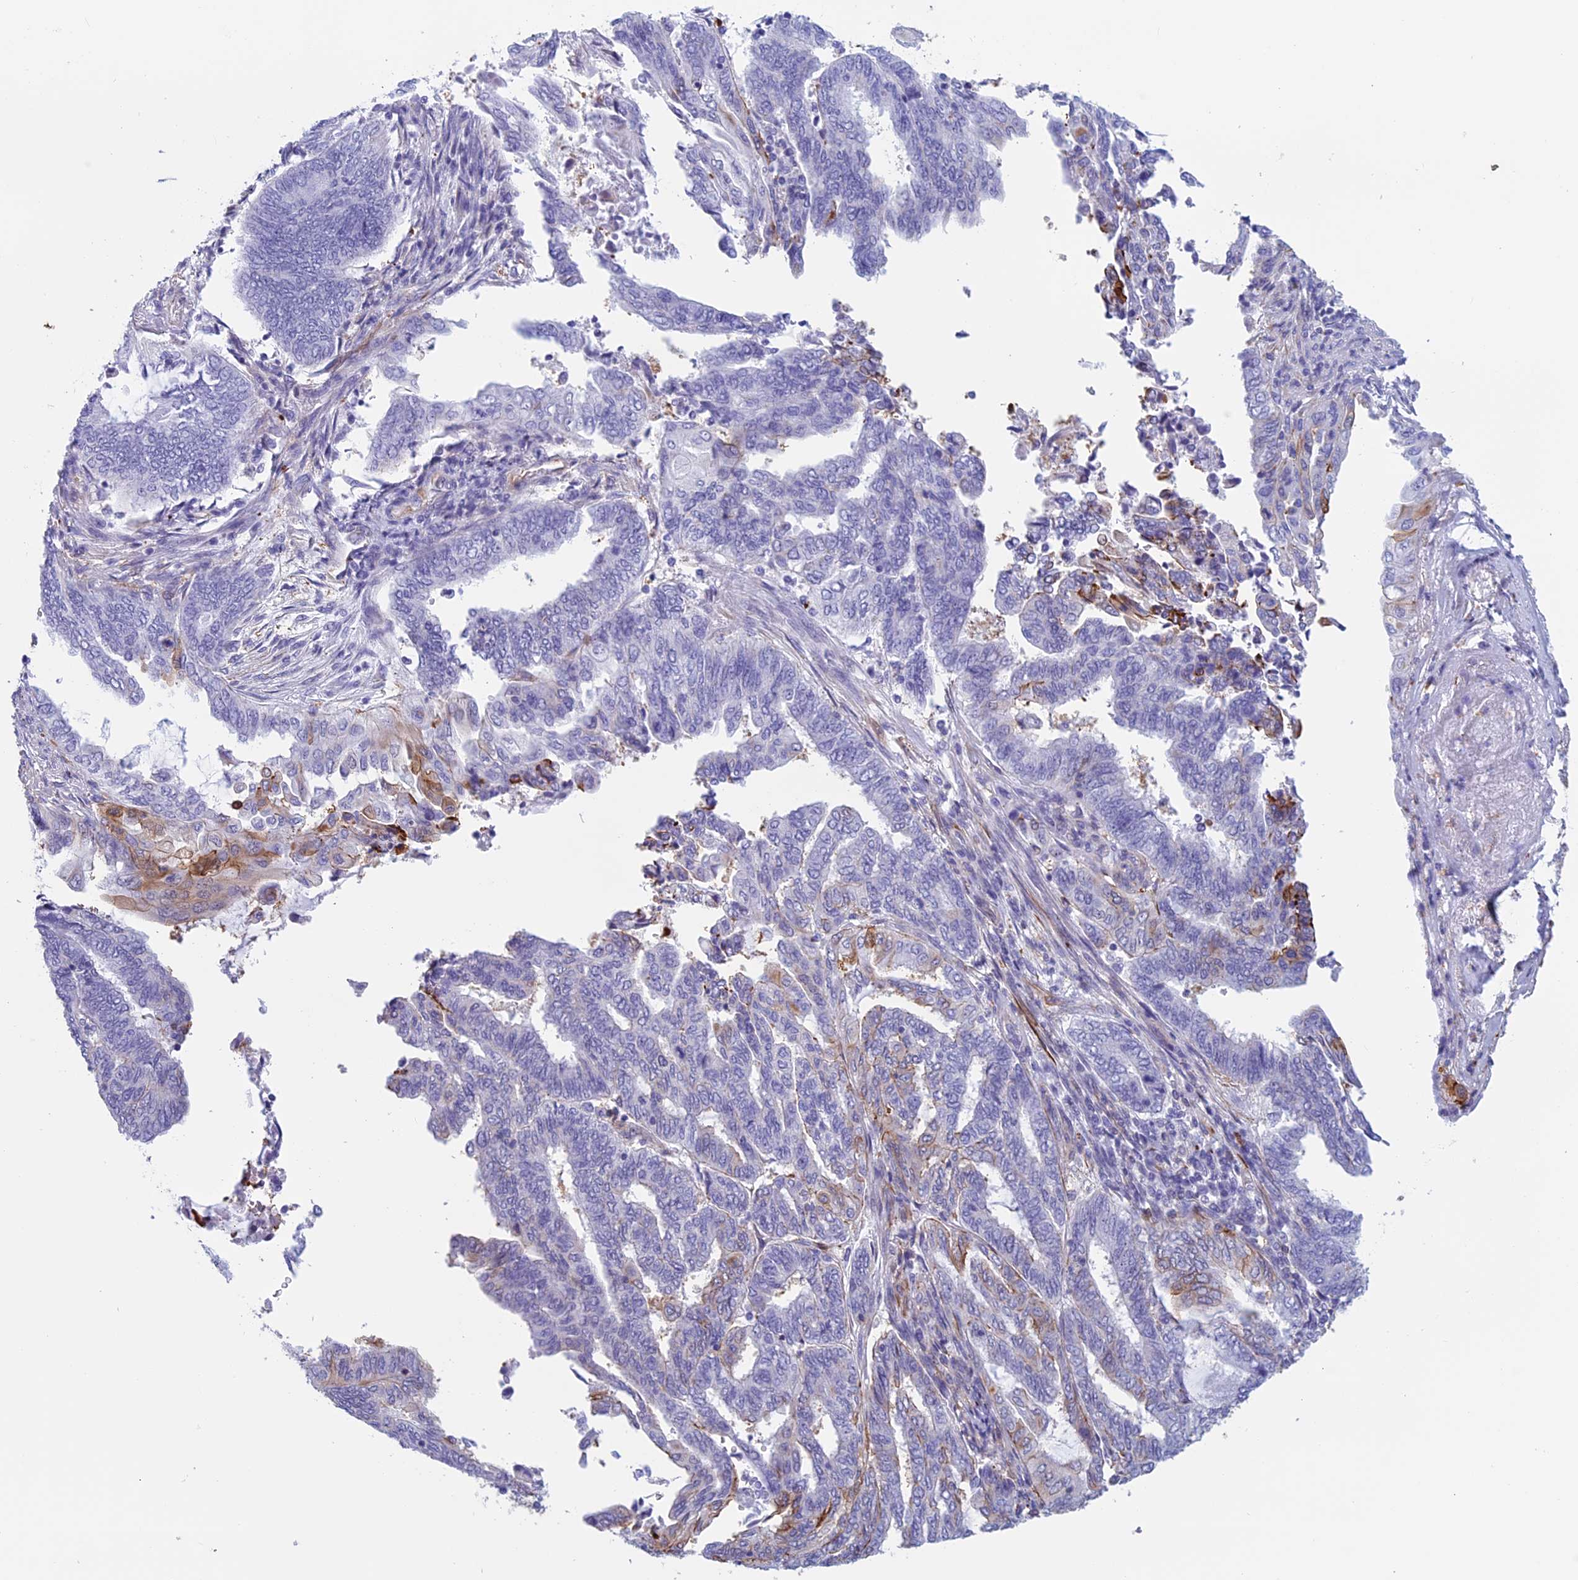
{"staining": {"intensity": "moderate", "quantity": "<25%", "location": "cytoplasmic/membranous"}, "tissue": "endometrial cancer", "cell_type": "Tumor cells", "image_type": "cancer", "snomed": [{"axis": "morphology", "description": "Adenocarcinoma, NOS"}, {"axis": "topography", "description": "Uterus"}, {"axis": "topography", "description": "Endometrium"}], "caption": "Immunohistochemical staining of human endometrial cancer (adenocarcinoma) displays moderate cytoplasmic/membranous protein positivity in about <25% of tumor cells. The staining was performed using DAB, with brown indicating positive protein expression. Nuclei are stained blue with hematoxylin.", "gene": "ANGPTL2", "patient": {"sex": "female", "age": 70}}